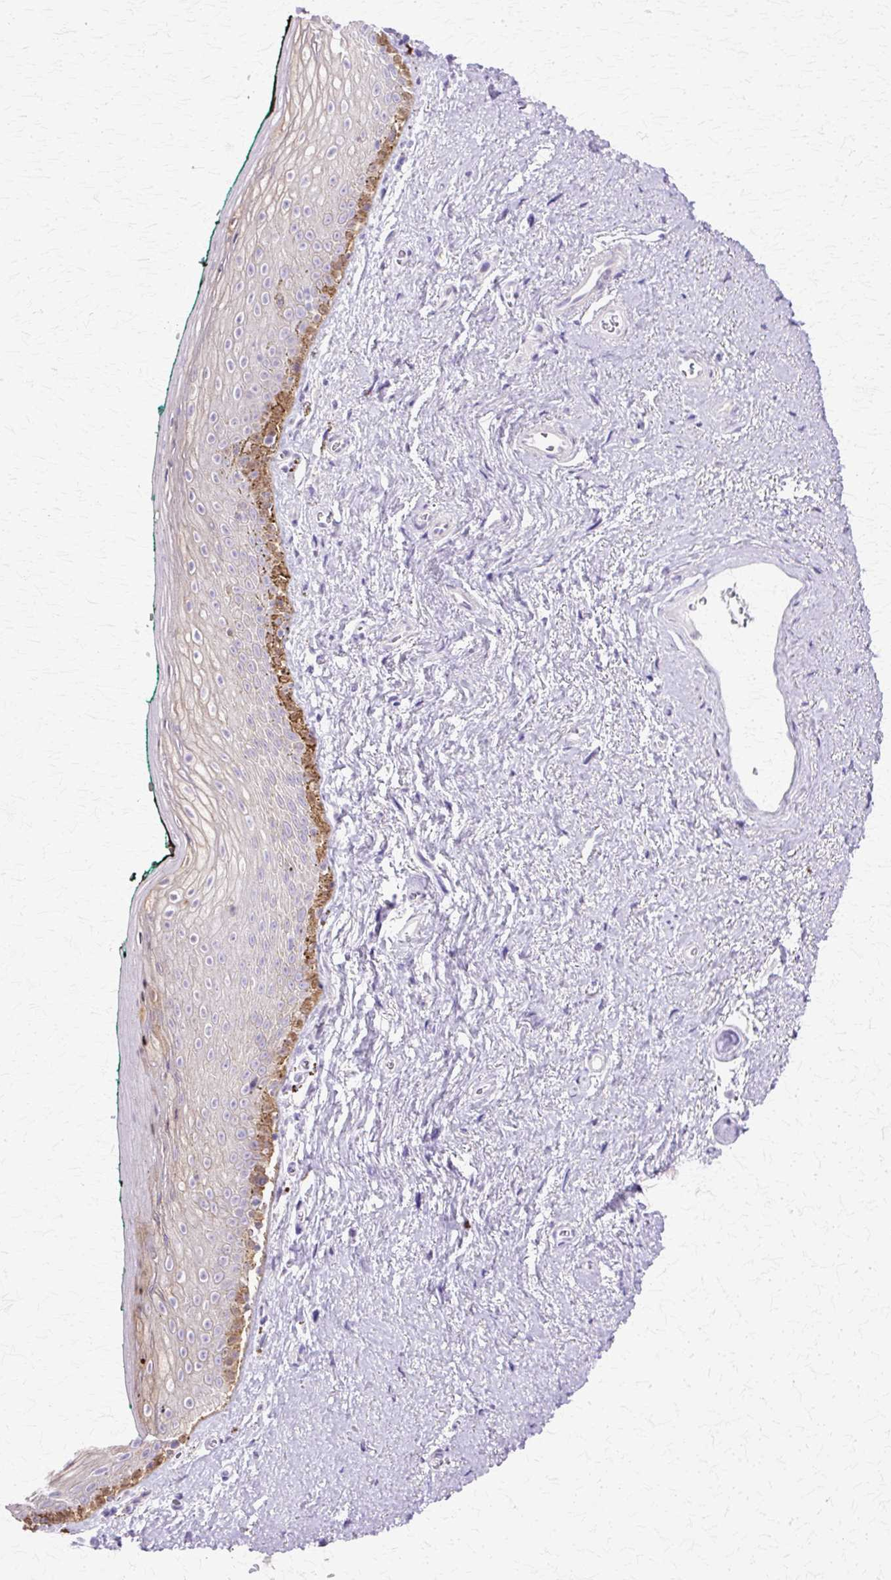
{"staining": {"intensity": "moderate", "quantity": "<25%", "location": "nuclear"}, "tissue": "vagina", "cell_type": "Squamous epithelial cells", "image_type": "normal", "snomed": [{"axis": "morphology", "description": "Normal tissue, NOS"}, {"axis": "topography", "description": "Vulva"}, {"axis": "topography", "description": "Vagina"}, {"axis": "topography", "description": "Peripheral nerve tissue"}], "caption": "The histopathology image shows staining of benign vagina, revealing moderate nuclear protein expression (brown color) within squamous epithelial cells.", "gene": "HSPA1A", "patient": {"sex": "female", "age": 66}}